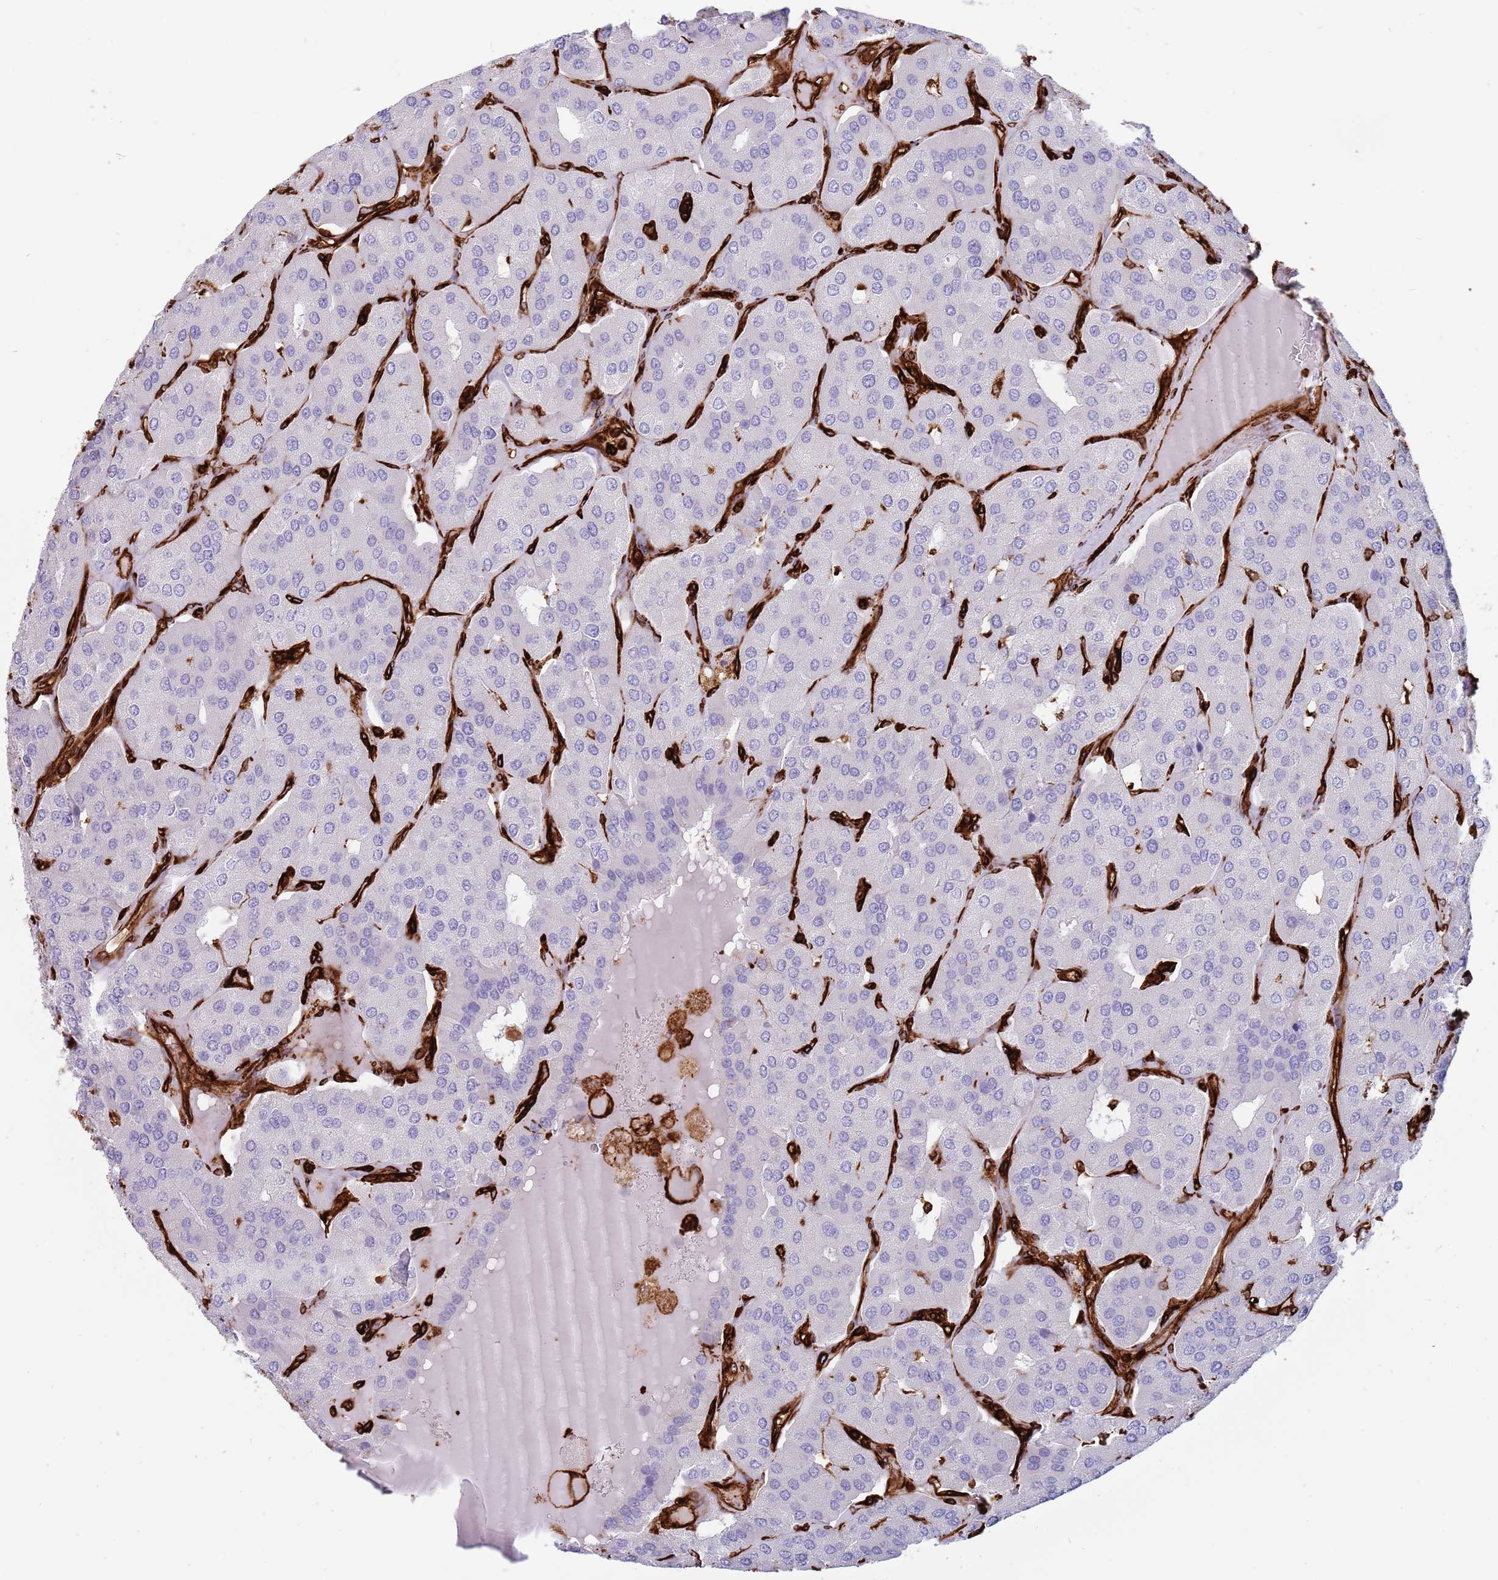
{"staining": {"intensity": "negative", "quantity": "none", "location": "none"}, "tissue": "parathyroid gland", "cell_type": "Glandular cells", "image_type": "normal", "snomed": [{"axis": "morphology", "description": "Normal tissue, NOS"}, {"axis": "morphology", "description": "Adenoma, NOS"}, {"axis": "topography", "description": "Parathyroid gland"}], "caption": "The histopathology image exhibits no staining of glandular cells in normal parathyroid gland.", "gene": "KBTBD6", "patient": {"sex": "female", "age": 86}}